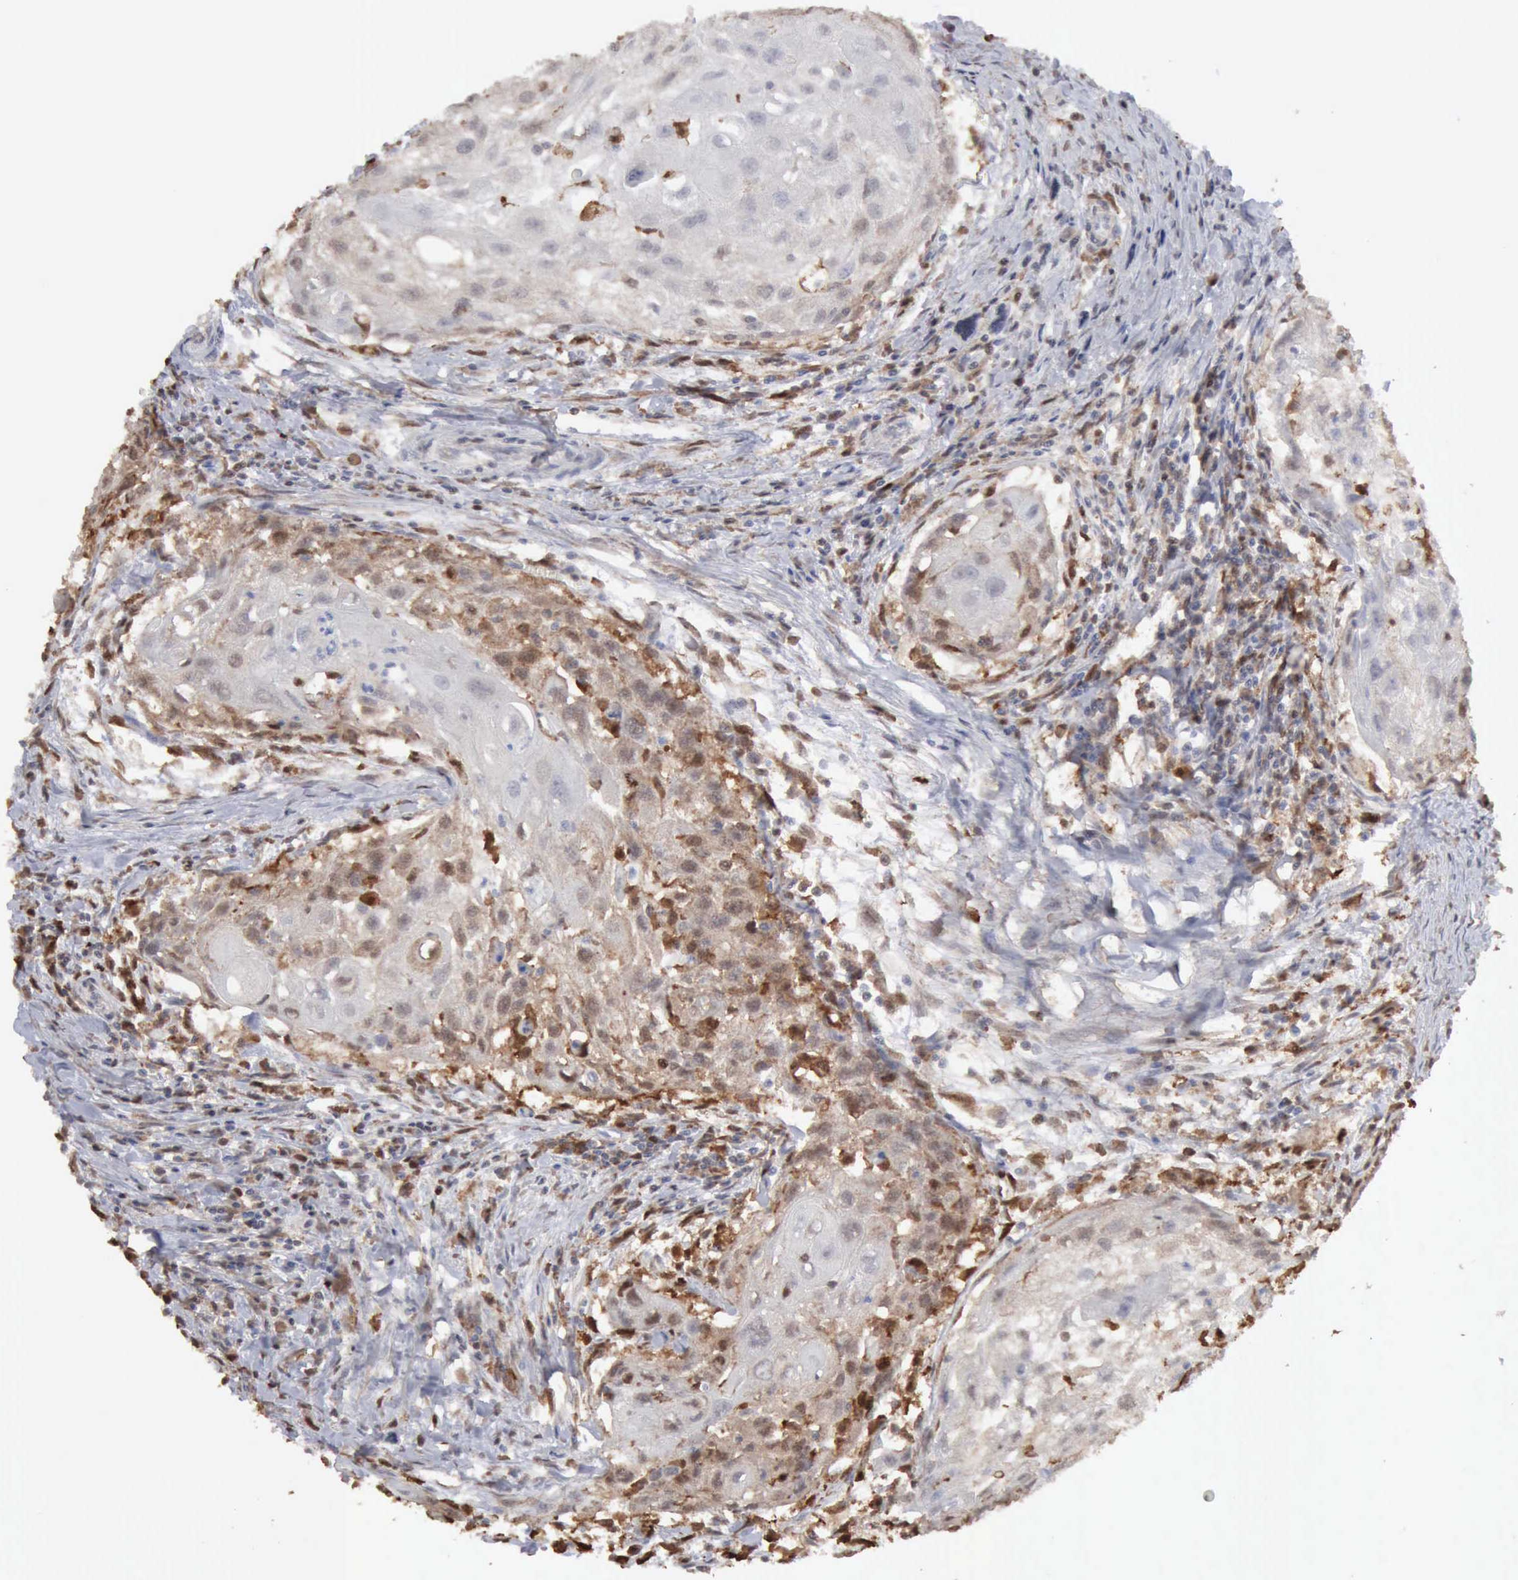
{"staining": {"intensity": "weak", "quantity": "<25%", "location": "cytoplasmic/membranous,nuclear"}, "tissue": "head and neck cancer", "cell_type": "Tumor cells", "image_type": "cancer", "snomed": [{"axis": "morphology", "description": "Squamous cell carcinoma, NOS"}, {"axis": "topography", "description": "Head-Neck"}], "caption": "Tumor cells show no significant positivity in squamous cell carcinoma (head and neck).", "gene": "STAT1", "patient": {"sex": "male", "age": 64}}